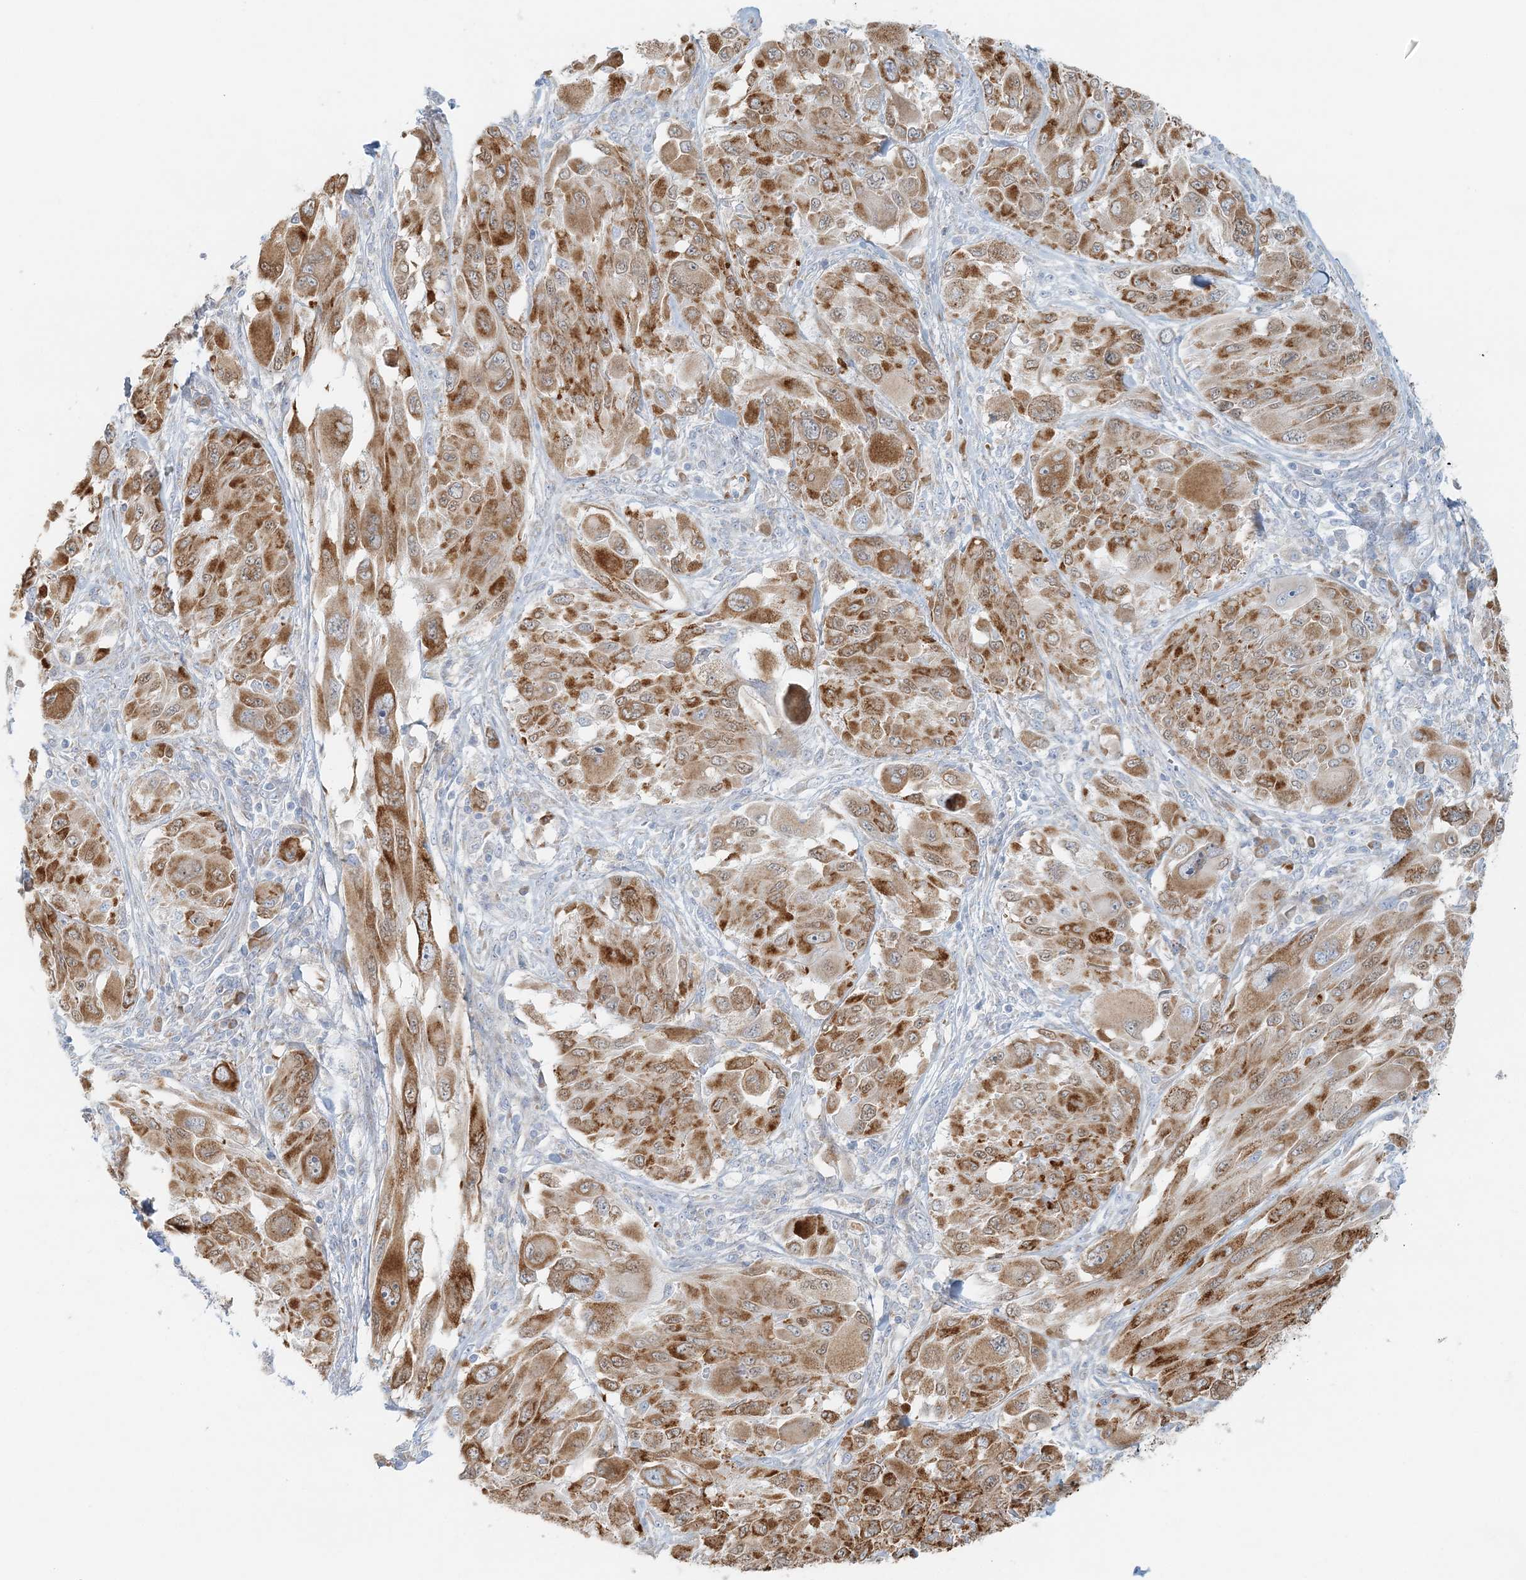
{"staining": {"intensity": "moderate", "quantity": ">75%", "location": "cytoplasmic/membranous"}, "tissue": "melanoma", "cell_type": "Tumor cells", "image_type": "cancer", "snomed": [{"axis": "morphology", "description": "Malignant melanoma, NOS"}, {"axis": "topography", "description": "Skin"}], "caption": "A medium amount of moderate cytoplasmic/membranous positivity is seen in about >75% of tumor cells in malignant melanoma tissue.", "gene": "STK11IP", "patient": {"sex": "female", "age": 91}}